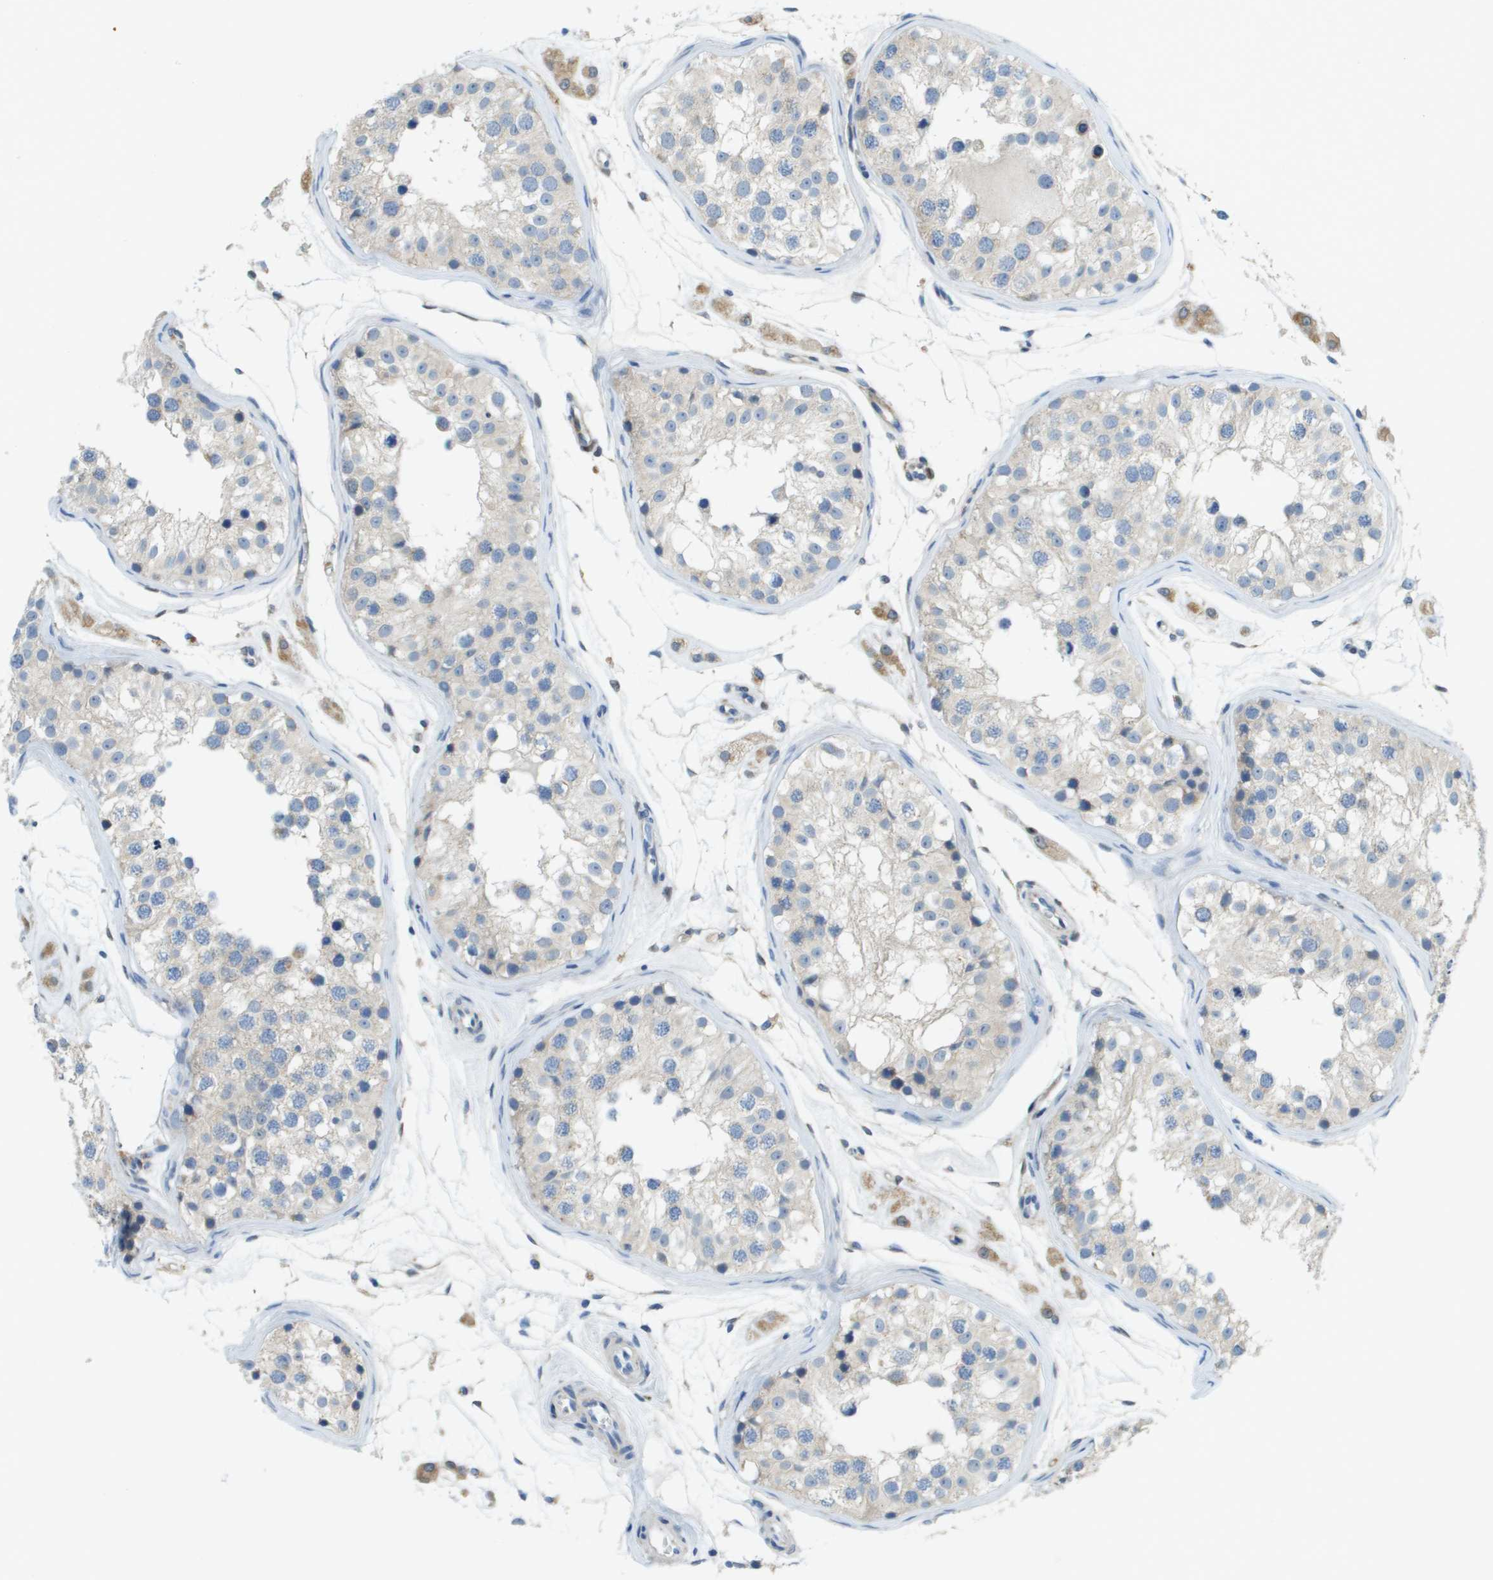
{"staining": {"intensity": "weak", "quantity": "<25%", "location": "cytoplasmic/membranous"}, "tissue": "testis", "cell_type": "Cells in seminiferous ducts", "image_type": "normal", "snomed": [{"axis": "morphology", "description": "Normal tissue, NOS"}, {"axis": "morphology", "description": "Adenocarcinoma, metastatic, NOS"}, {"axis": "topography", "description": "Testis"}], "caption": "A micrograph of human testis is negative for staining in cells in seminiferous ducts. The staining is performed using DAB brown chromogen with nuclei counter-stained in using hematoxylin.", "gene": "CYGB", "patient": {"sex": "male", "age": 26}}